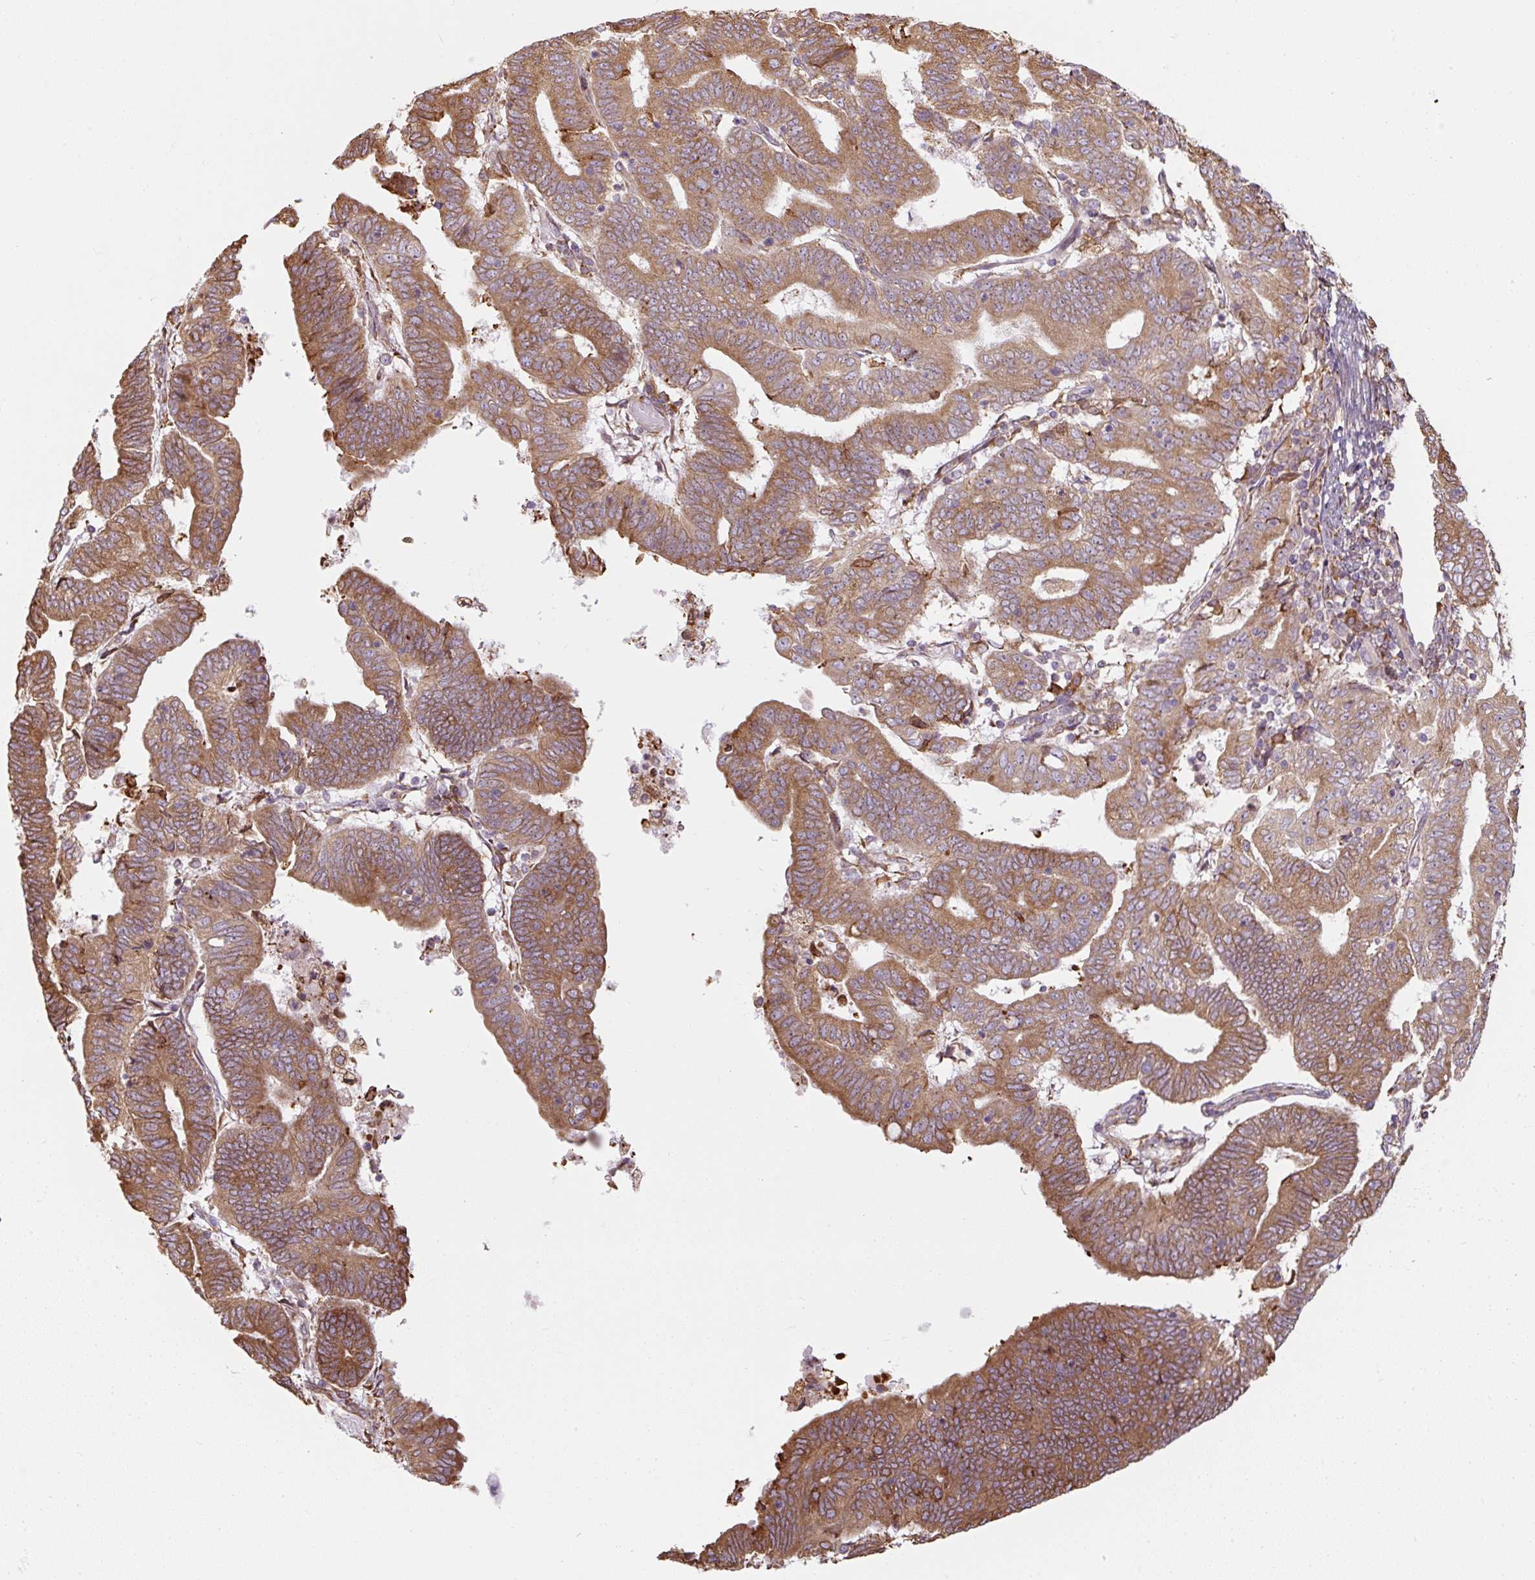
{"staining": {"intensity": "moderate", "quantity": ">75%", "location": "cytoplasmic/membranous"}, "tissue": "endometrial cancer", "cell_type": "Tumor cells", "image_type": "cancer", "snomed": [{"axis": "morphology", "description": "Adenocarcinoma, NOS"}, {"axis": "topography", "description": "Endometrium"}], "caption": "This image reveals immunohistochemistry staining of adenocarcinoma (endometrial), with medium moderate cytoplasmic/membranous staining in about >75% of tumor cells.", "gene": "PRKCSH", "patient": {"sex": "female", "age": 70}}